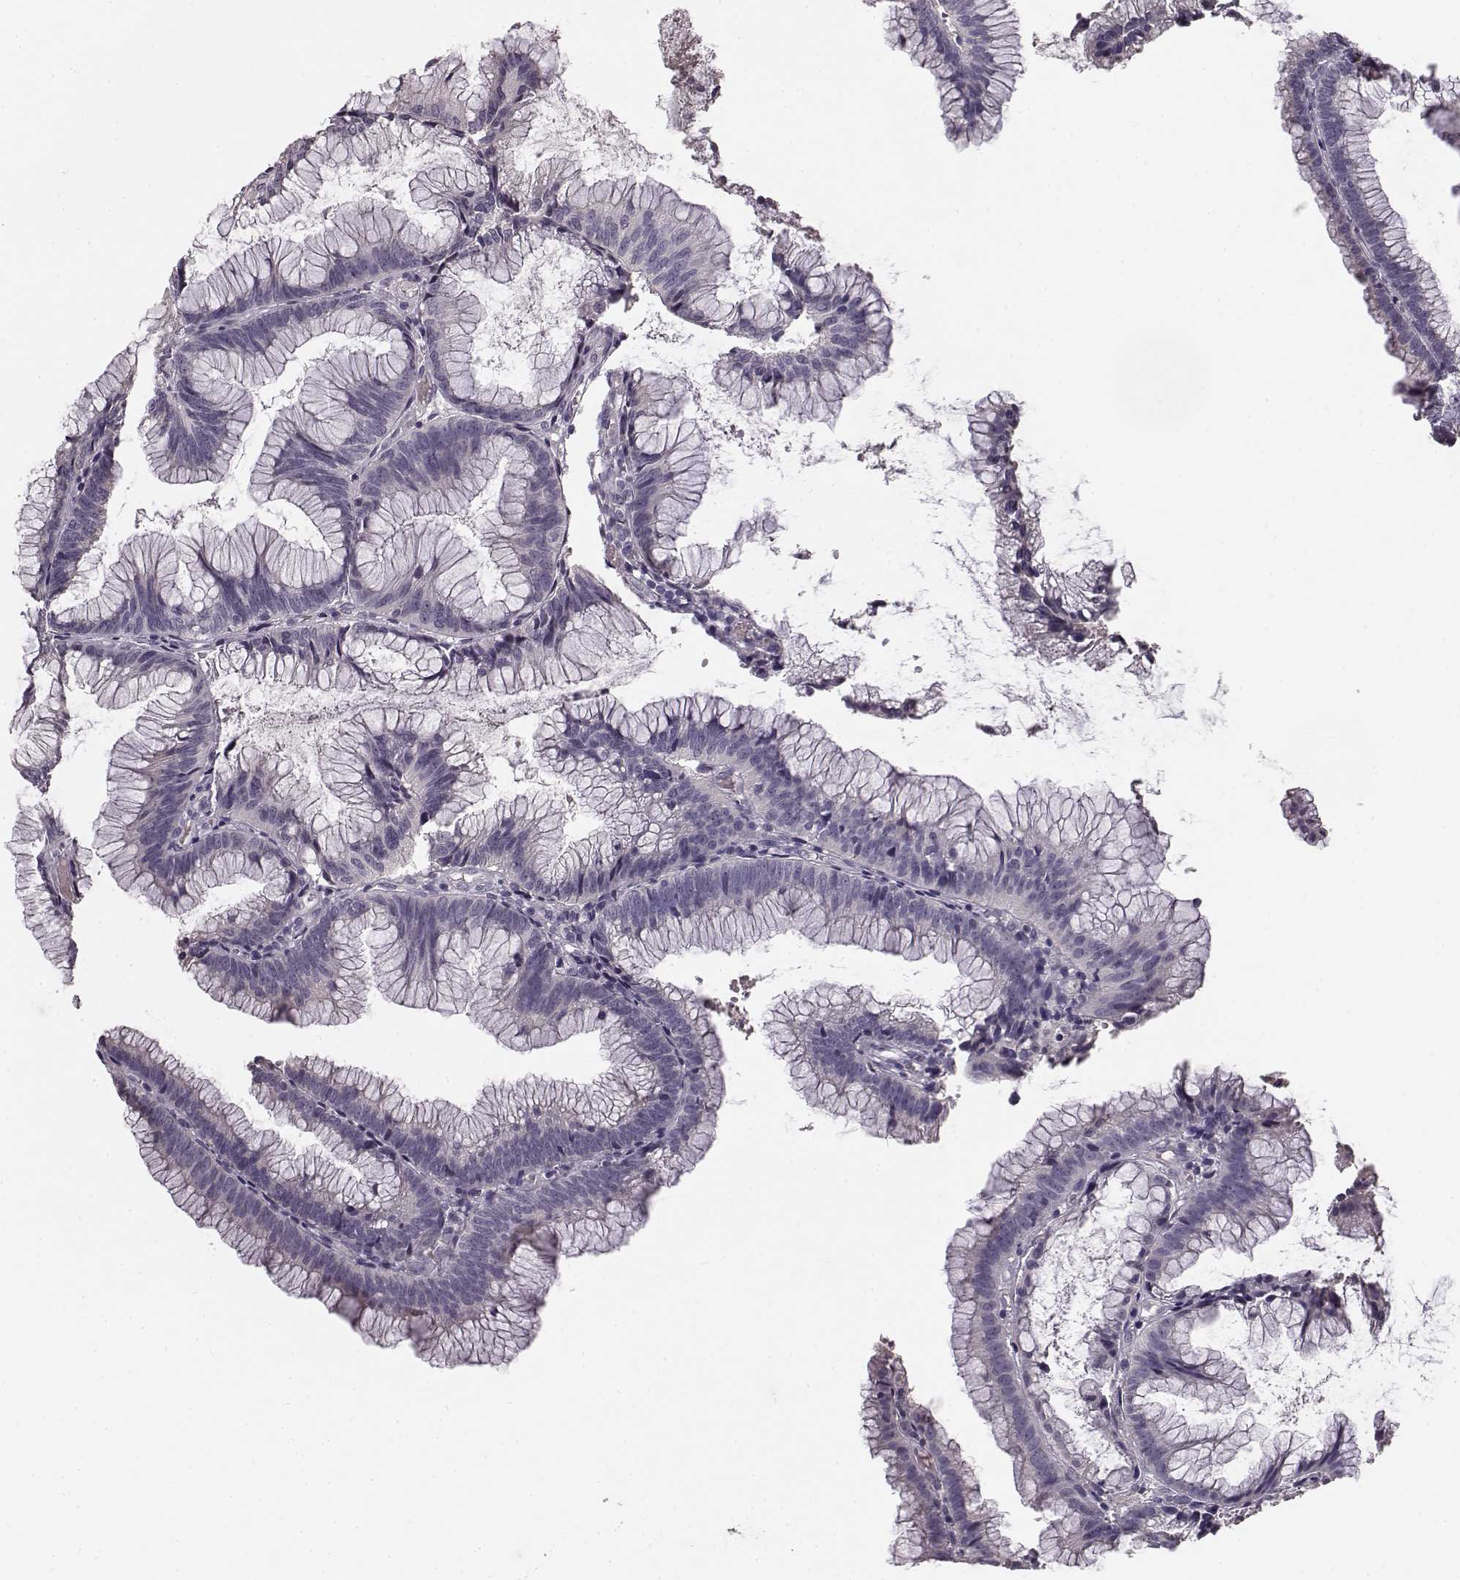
{"staining": {"intensity": "negative", "quantity": "none", "location": "none"}, "tissue": "colorectal cancer", "cell_type": "Tumor cells", "image_type": "cancer", "snomed": [{"axis": "morphology", "description": "Adenocarcinoma, NOS"}, {"axis": "topography", "description": "Colon"}], "caption": "Colorectal adenocarcinoma was stained to show a protein in brown. There is no significant positivity in tumor cells. The staining was performed using DAB (3,3'-diaminobenzidine) to visualize the protein expression in brown, while the nuclei were stained in blue with hematoxylin (Magnification: 20x).", "gene": "BFSP2", "patient": {"sex": "female", "age": 78}}